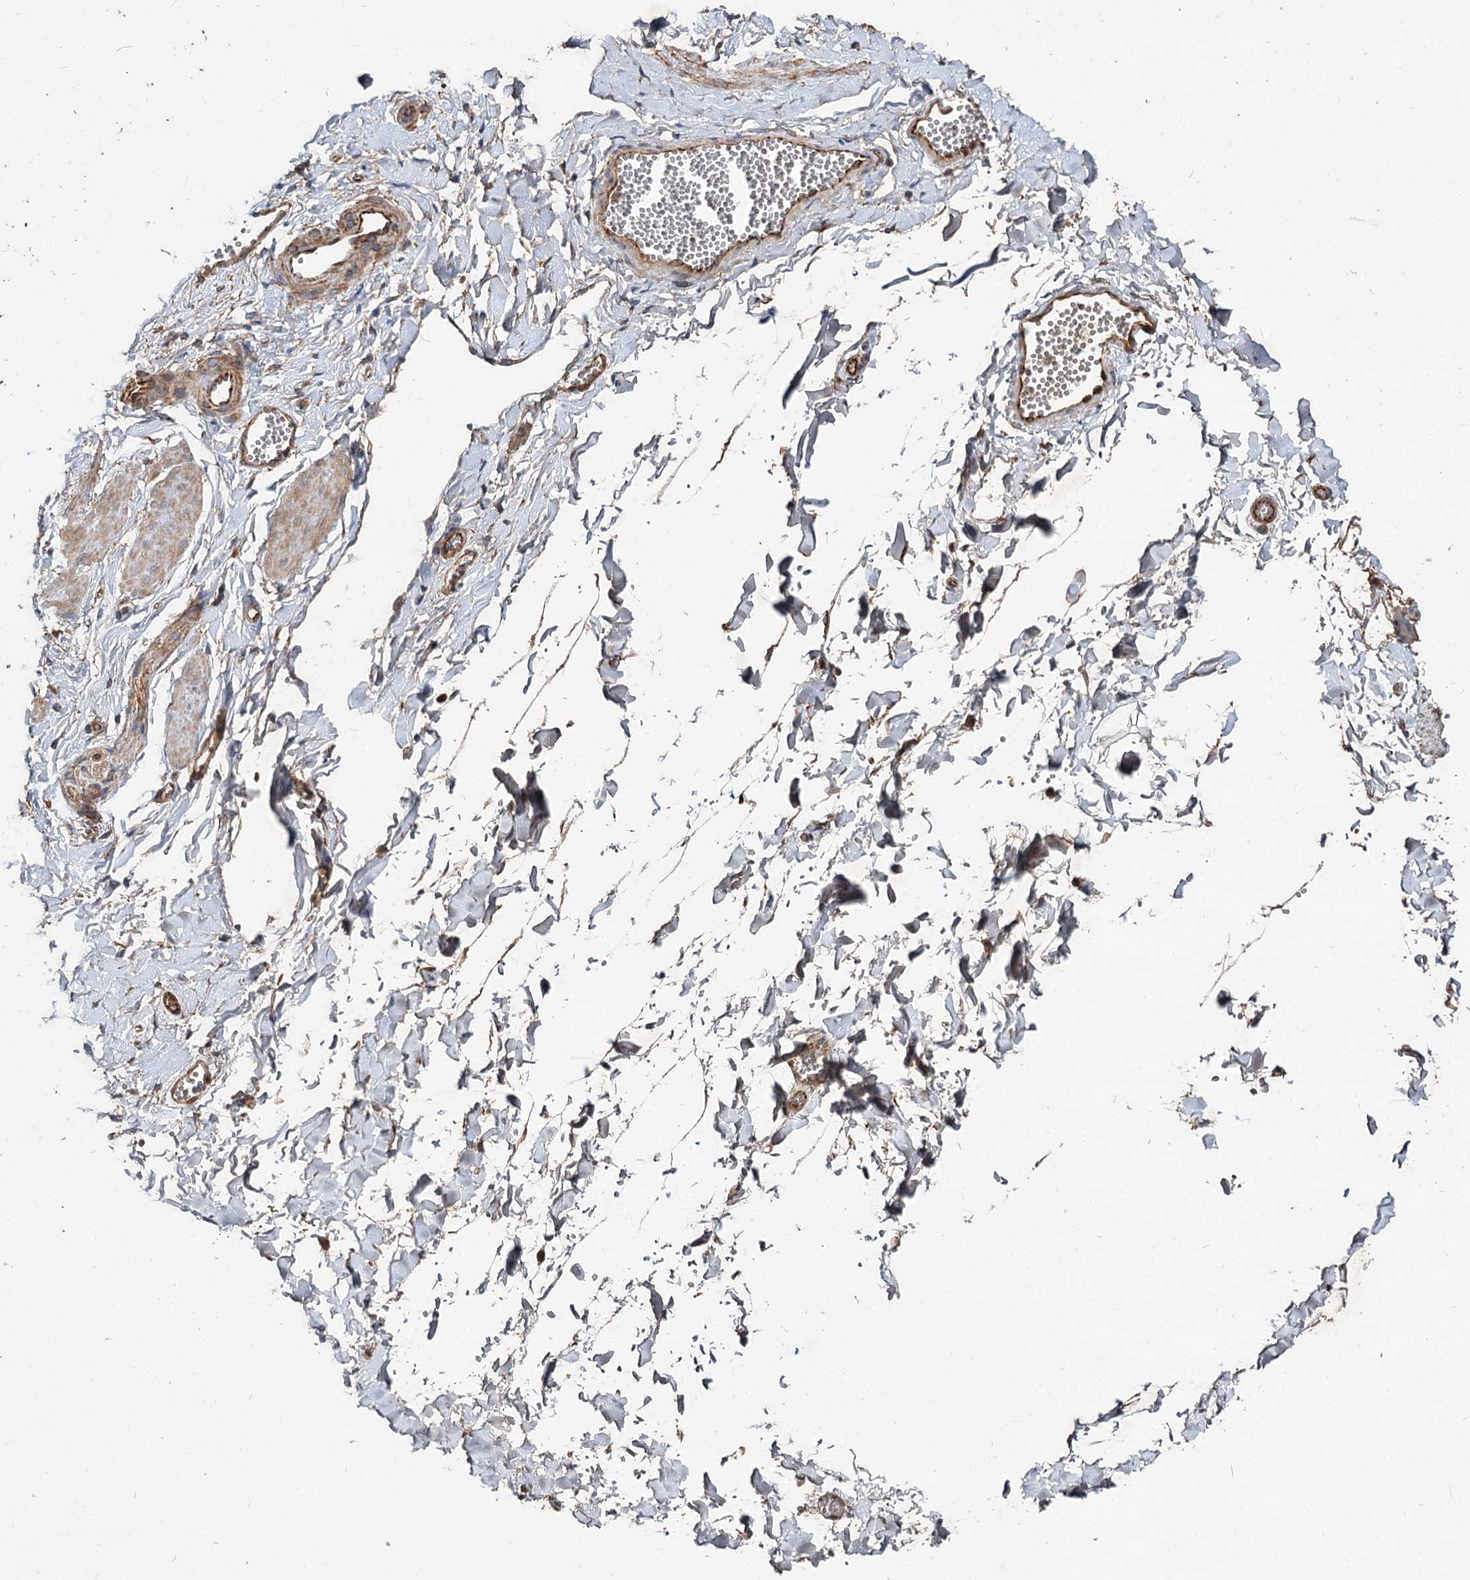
{"staining": {"intensity": "moderate", "quantity": "25%-75%", "location": "cytoplasmic/membranous"}, "tissue": "adipose tissue", "cell_type": "Adipocytes", "image_type": "normal", "snomed": [{"axis": "morphology", "description": "Normal tissue, NOS"}, {"axis": "topography", "description": "Gallbladder"}, {"axis": "topography", "description": "Peripheral nerve tissue"}], "caption": "Human adipose tissue stained with a brown dye exhibits moderate cytoplasmic/membranous positive staining in about 25%-75% of adipocytes.", "gene": "SPART", "patient": {"sex": "male", "age": 38}}